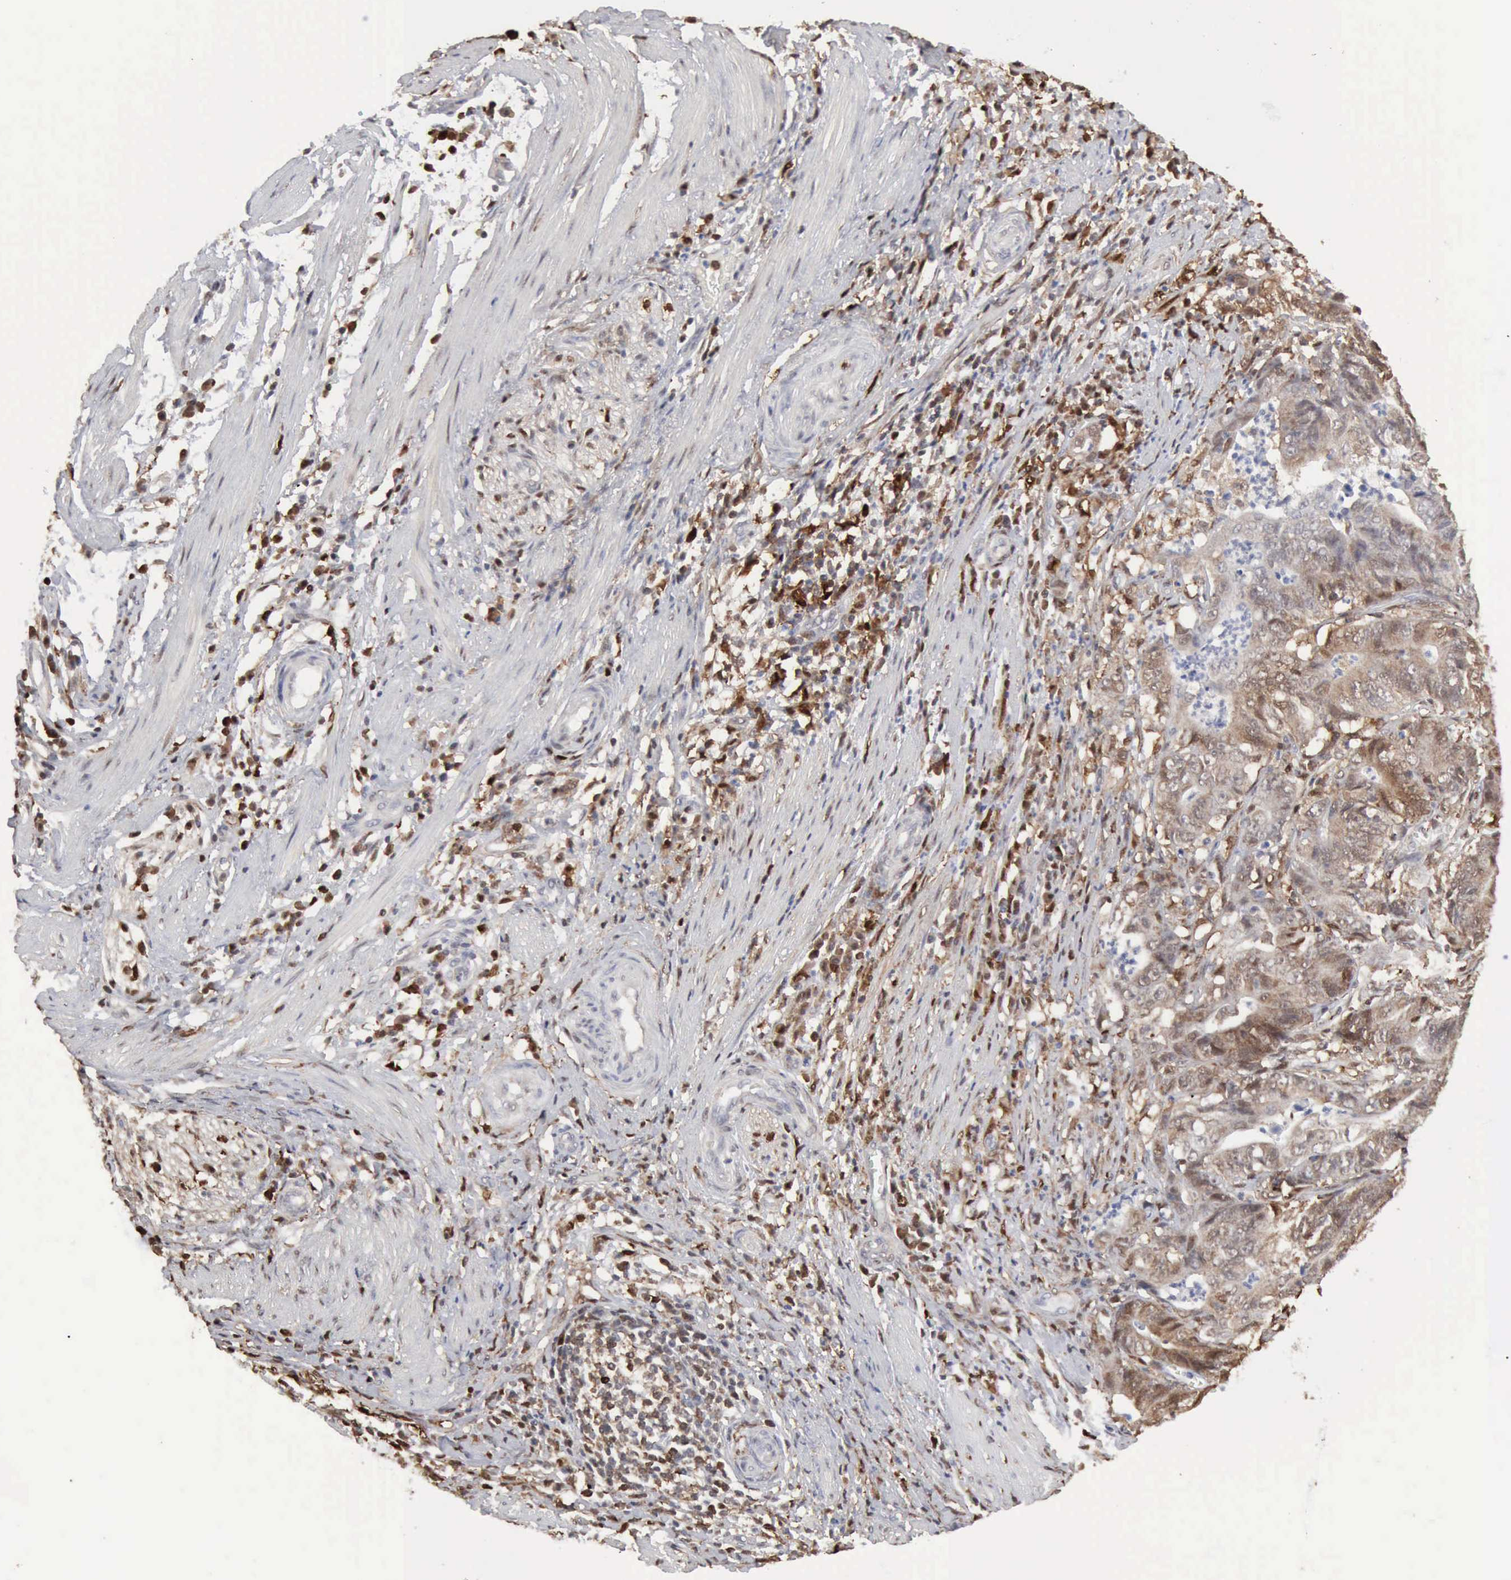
{"staining": {"intensity": "weak", "quantity": ">75%", "location": "cytoplasmic/membranous"}, "tissue": "stomach cancer", "cell_type": "Tumor cells", "image_type": "cancer", "snomed": [{"axis": "morphology", "description": "Adenocarcinoma, NOS"}, {"axis": "topography", "description": "Stomach, lower"}], "caption": "Immunohistochemistry image of neoplastic tissue: adenocarcinoma (stomach) stained using IHC displays low levels of weak protein expression localized specifically in the cytoplasmic/membranous of tumor cells, appearing as a cytoplasmic/membranous brown color.", "gene": "STAT1", "patient": {"sex": "female", "age": 86}}